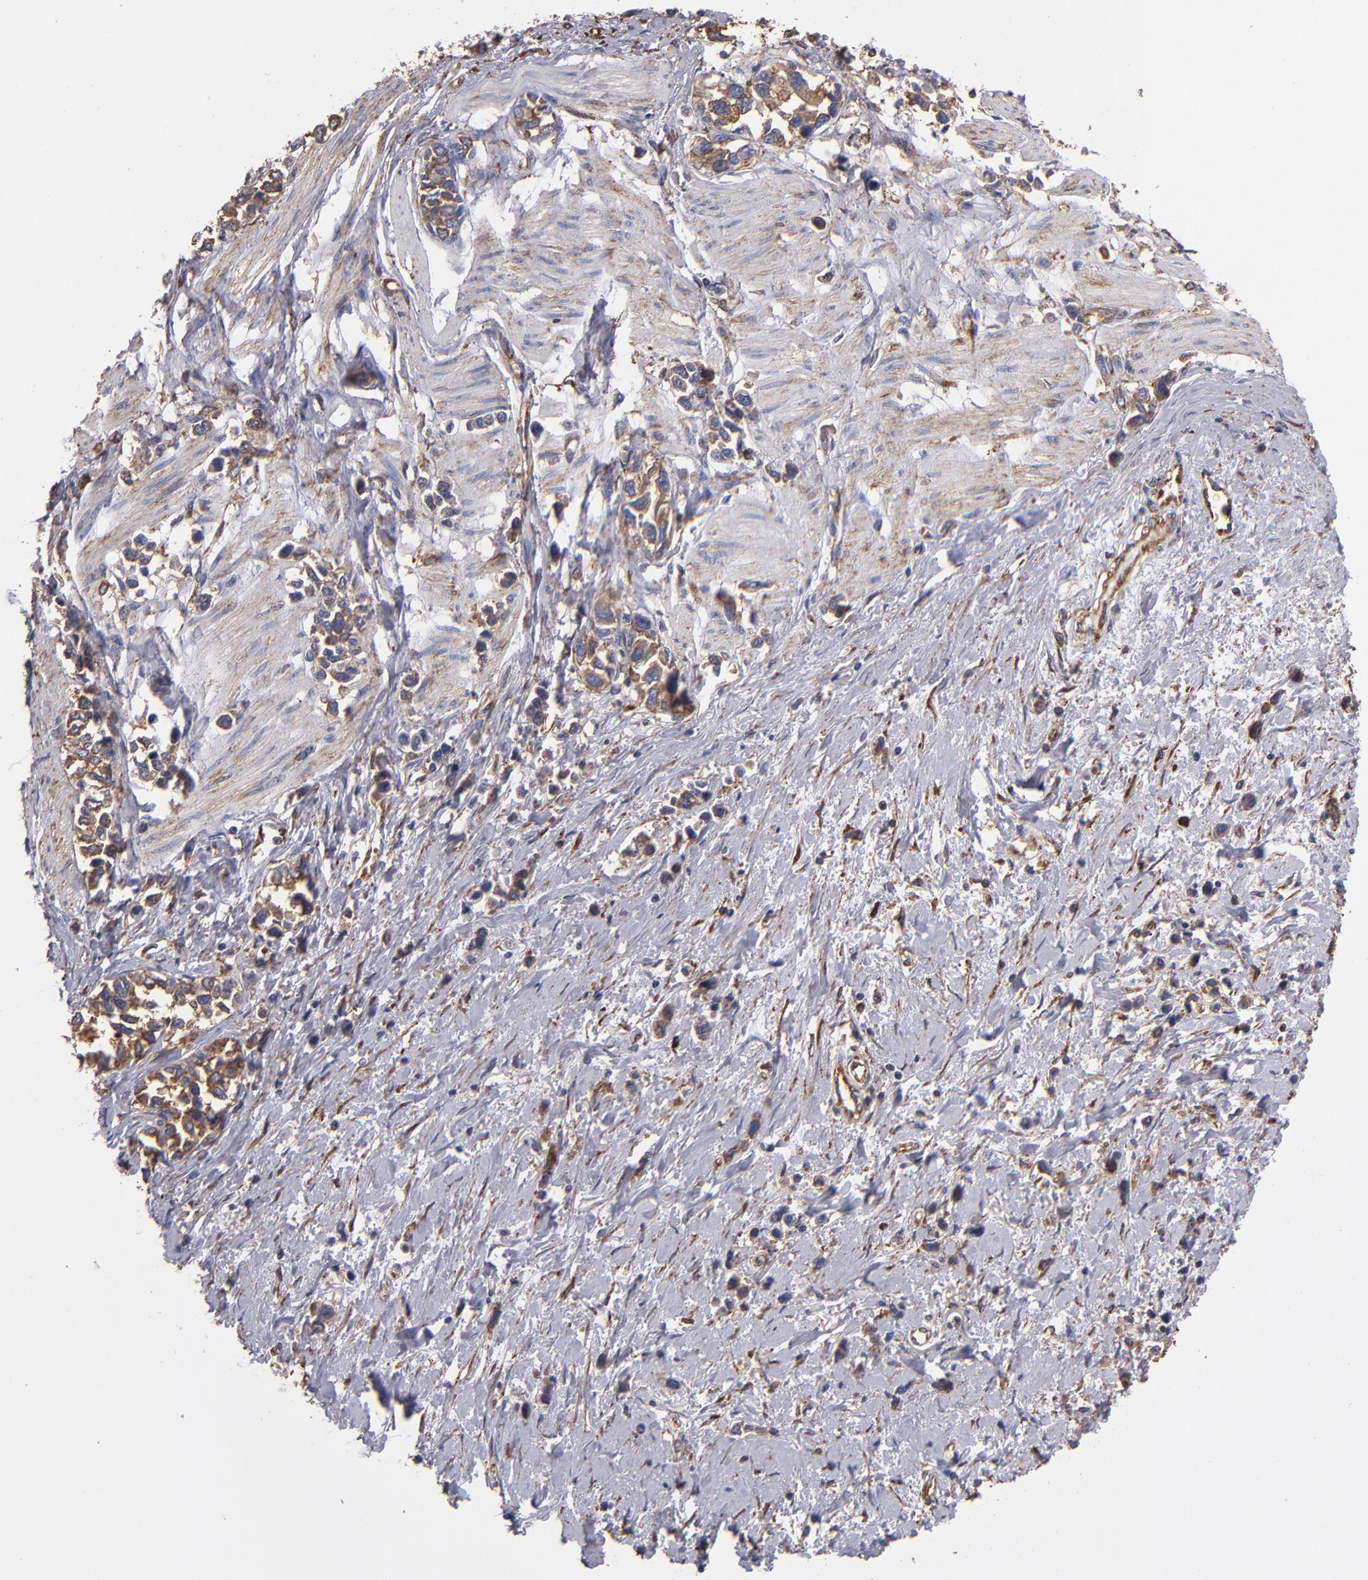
{"staining": {"intensity": "moderate", "quantity": ">75%", "location": "cytoplasmic/membranous"}, "tissue": "stomach cancer", "cell_type": "Tumor cells", "image_type": "cancer", "snomed": [{"axis": "morphology", "description": "Adenocarcinoma, NOS"}, {"axis": "topography", "description": "Stomach, upper"}], "caption": "Moderate cytoplasmic/membranous expression is appreciated in about >75% of tumor cells in adenocarcinoma (stomach).", "gene": "MVP", "patient": {"sex": "male", "age": 76}}